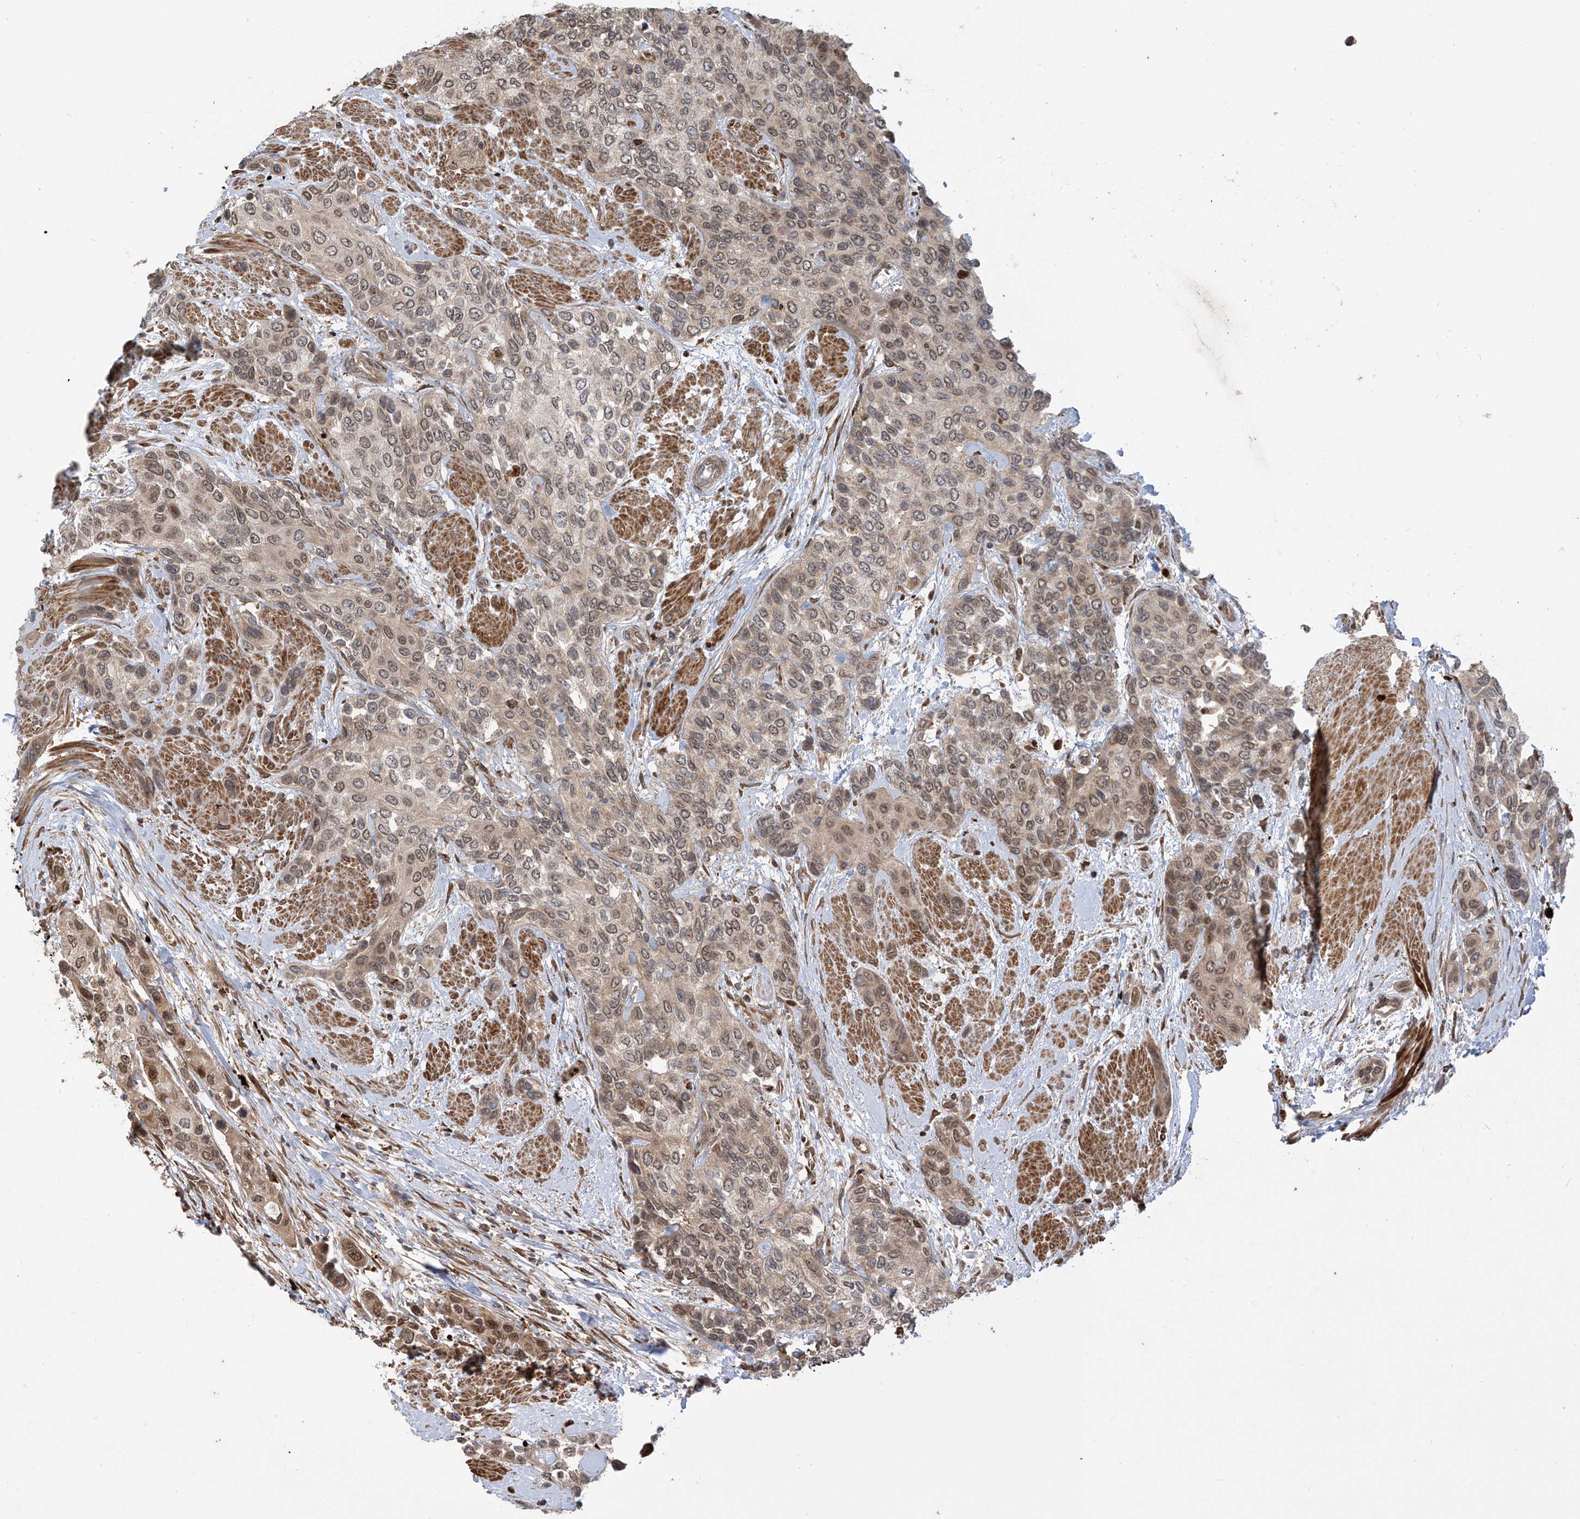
{"staining": {"intensity": "weak", "quantity": ">75%", "location": "cytoplasmic/membranous,nuclear"}, "tissue": "urothelial cancer", "cell_type": "Tumor cells", "image_type": "cancer", "snomed": [{"axis": "morphology", "description": "Normal tissue, NOS"}, {"axis": "morphology", "description": "Urothelial carcinoma, High grade"}, {"axis": "topography", "description": "Vascular tissue"}, {"axis": "topography", "description": "Urinary bladder"}], "caption": "Protein expression analysis of human urothelial cancer reveals weak cytoplasmic/membranous and nuclear staining in approximately >75% of tumor cells.", "gene": "ATAD2B", "patient": {"sex": "female", "age": 56}}